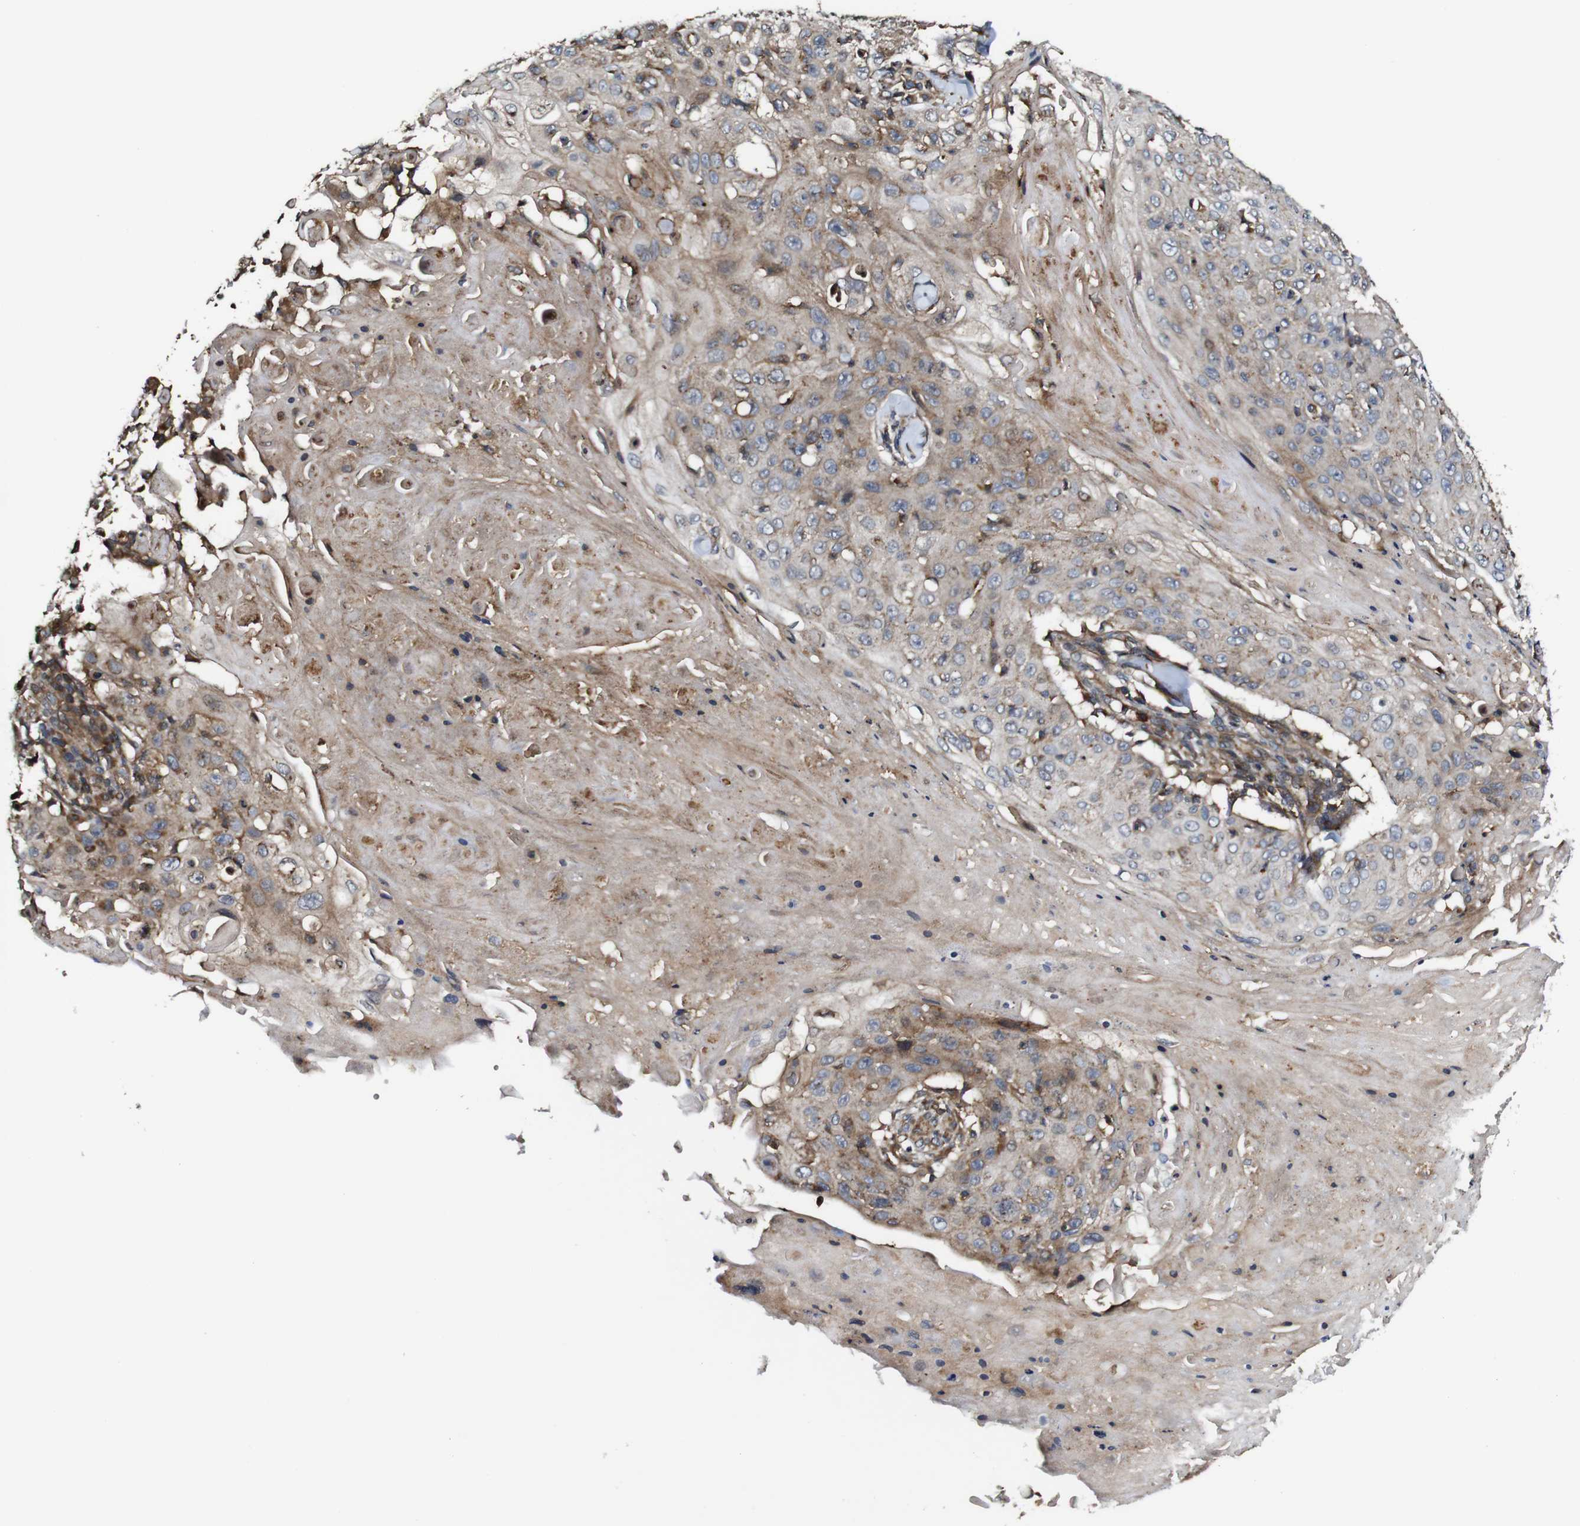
{"staining": {"intensity": "moderate", "quantity": "<25%", "location": "cytoplasmic/membranous"}, "tissue": "skin cancer", "cell_type": "Tumor cells", "image_type": "cancer", "snomed": [{"axis": "morphology", "description": "Squamous cell carcinoma, NOS"}, {"axis": "topography", "description": "Skin"}], "caption": "Moderate cytoplasmic/membranous protein staining is identified in about <25% of tumor cells in skin squamous cell carcinoma.", "gene": "TNIK", "patient": {"sex": "male", "age": 86}}